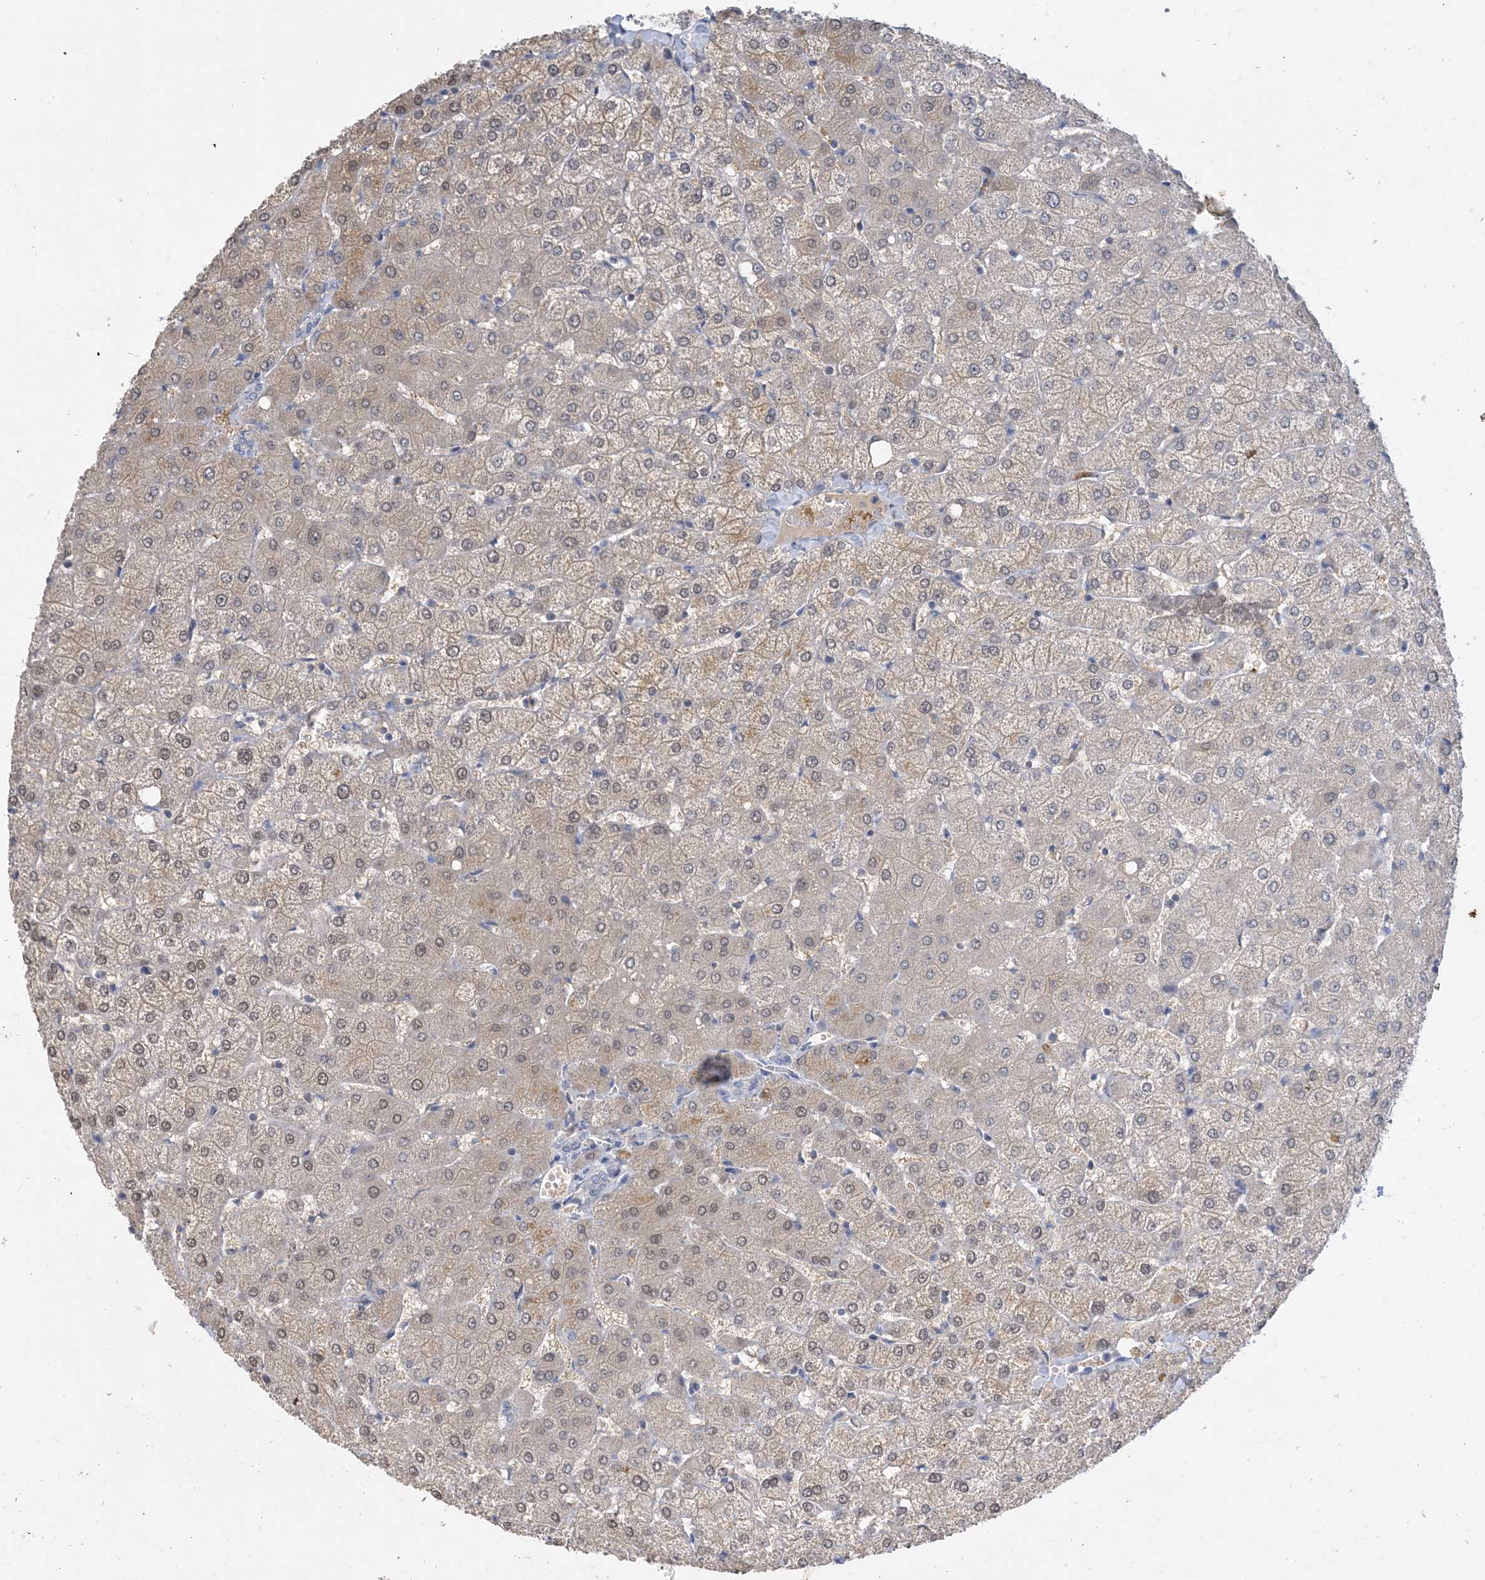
{"staining": {"intensity": "negative", "quantity": "none", "location": "none"}, "tissue": "liver", "cell_type": "Cholangiocytes", "image_type": "normal", "snomed": [{"axis": "morphology", "description": "Normal tissue, NOS"}, {"axis": "topography", "description": "Liver"}], "caption": "A photomicrograph of human liver is negative for staining in cholangiocytes. Nuclei are stained in blue.", "gene": "KPRP", "patient": {"sex": "female", "age": 54}}